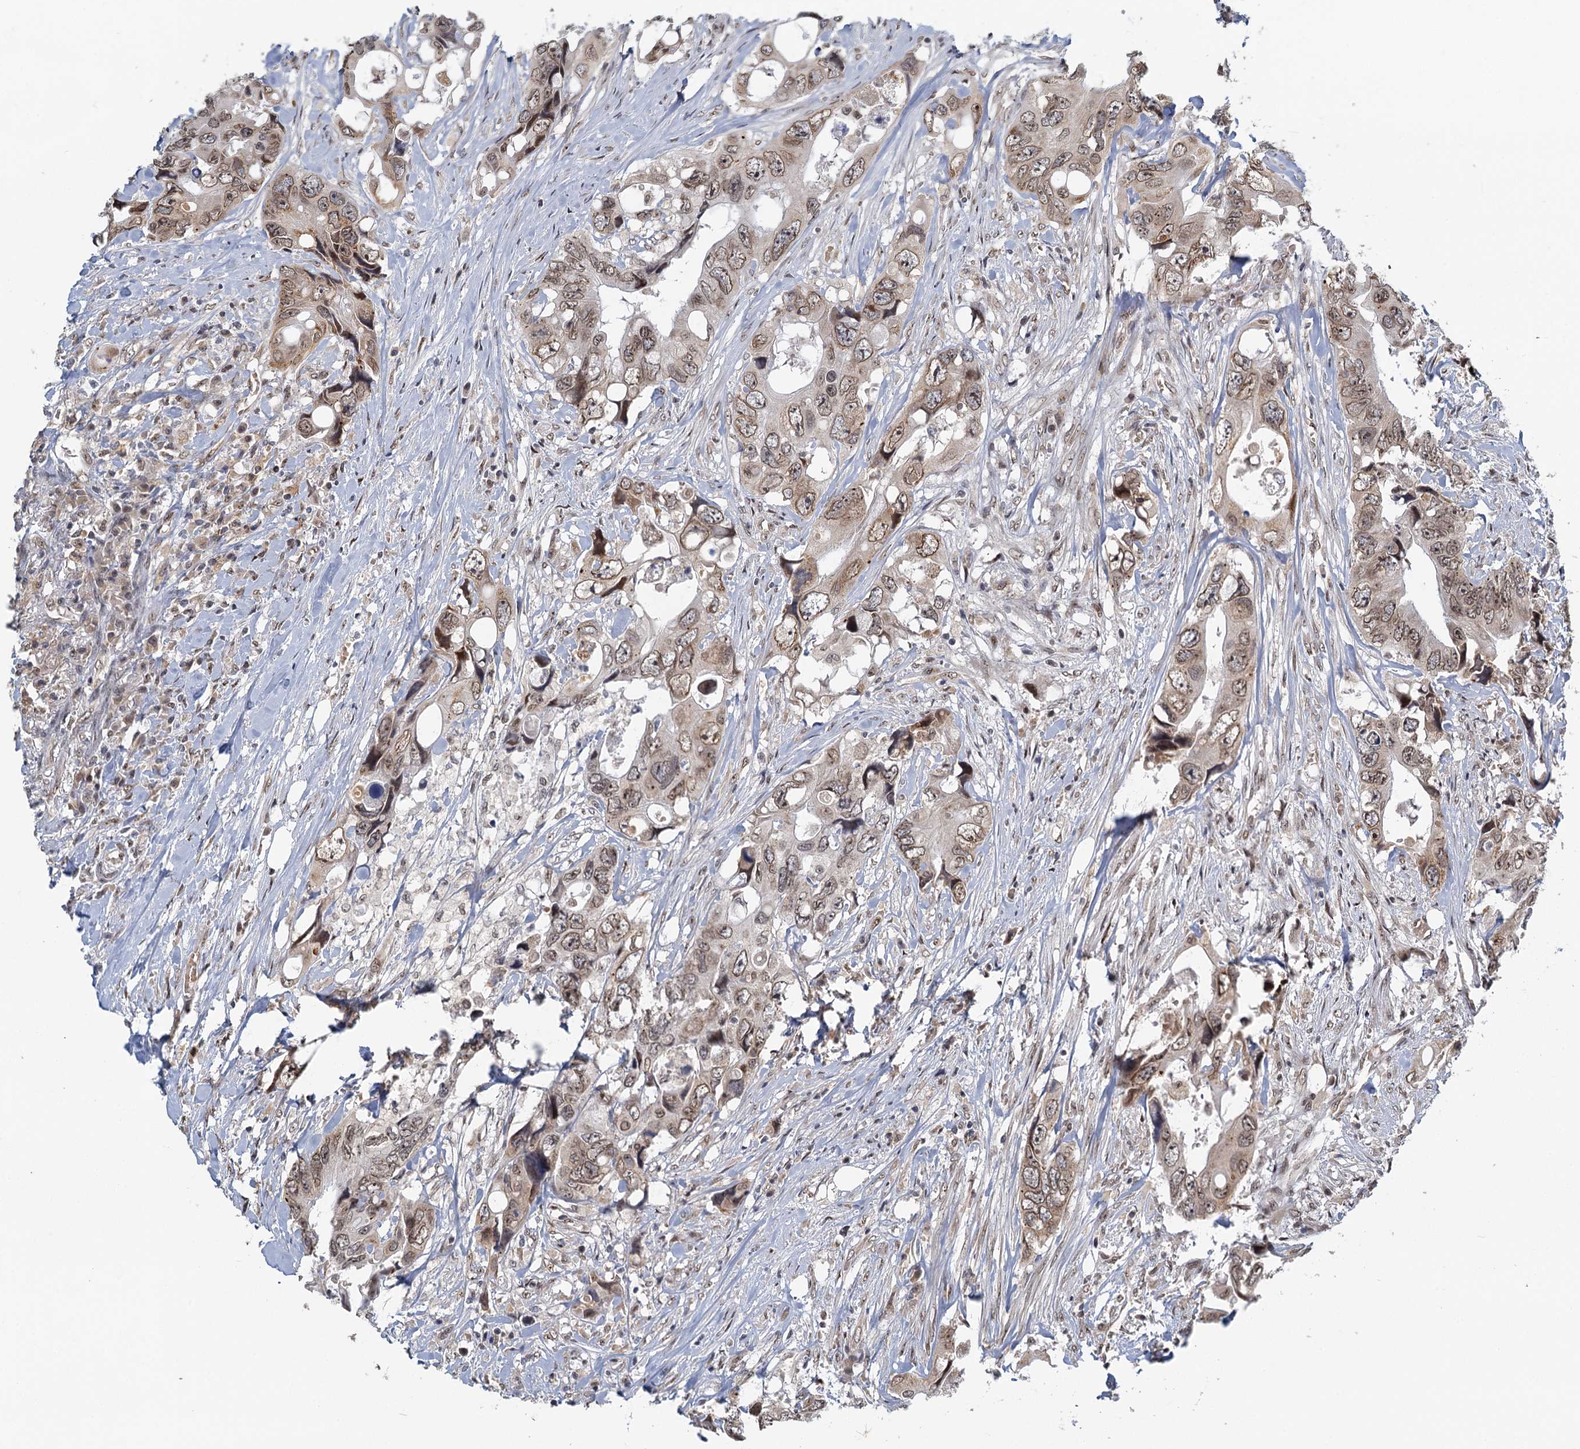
{"staining": {"intensity": "weak", "quantity": ">75%", "location": "nuclear"}, "tissue": "colorectal cancer", "cell_type": "Tumor cells", "image_type": "cancer", "snomed": [{"axis": "morphology", "description": "Adenocarcinoma, NOS"}, {"axis": "topography", "description": "Rectum"}], "caption": "Human adenocarcinoma (colorectal) stained with a brown dye shows weak nuclear positive expression in about >75% of tumor cells.", "gene": "TREX1", "patient": {"sex": "male", "age": 57}}